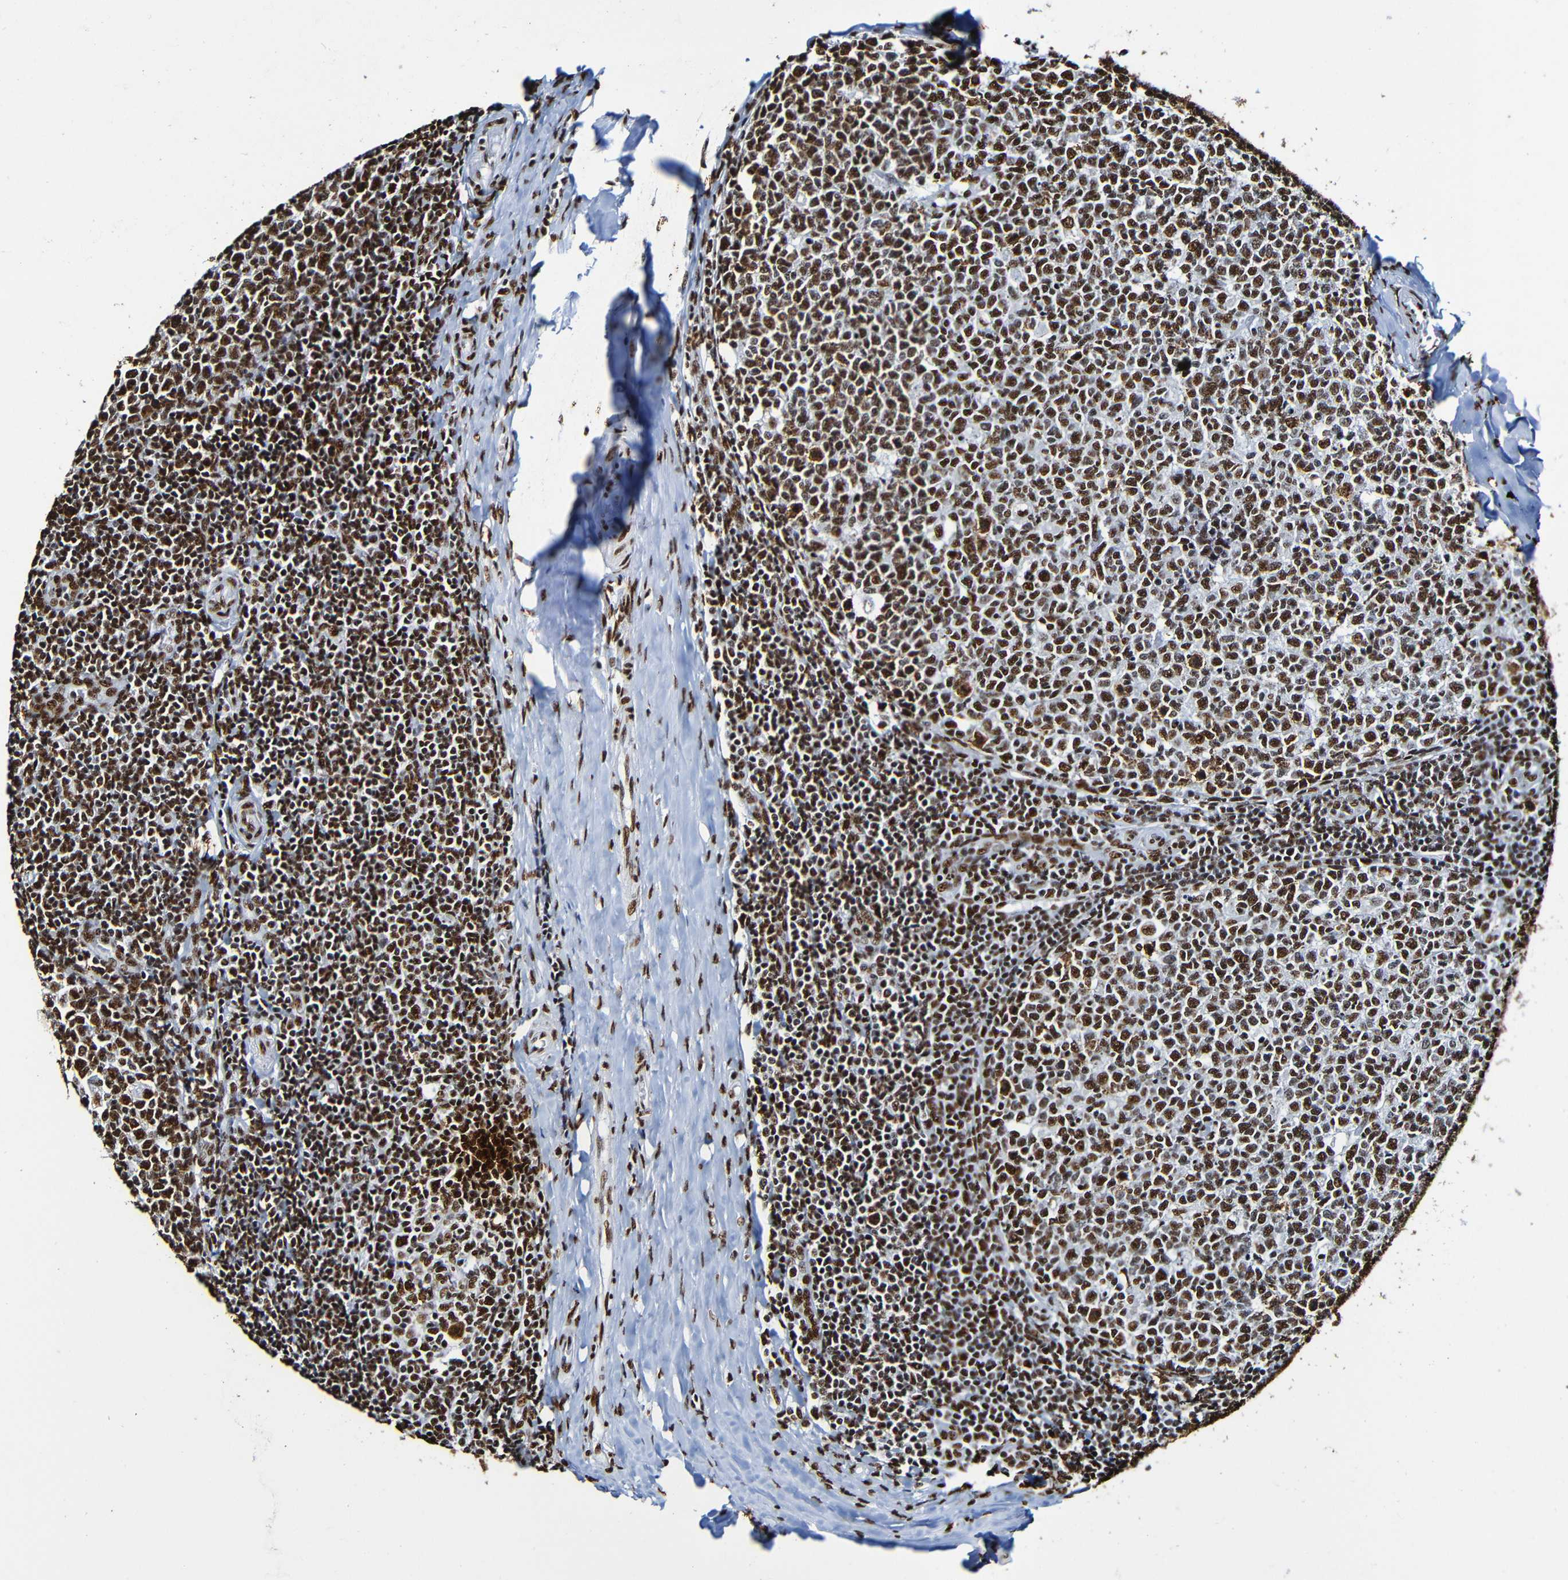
{"staining": {"intensity": "strong", "quantity": ">75%", "location": "nuclear"}, "tissue": "tonsil", "cell_type": "Germinal center cells", "image_type": "normal", "snomed": [{"axis": "morphology", "description": "Normal tissue, NOS"}, {"axis": "topography", "description": "Tonsil"}], "caption": "Normal tonsil reveals strong nuclear staining in about >75% of germinal center cells.", "gene": "SRSF3", "patient": {"sex": "female", "age": 19}}